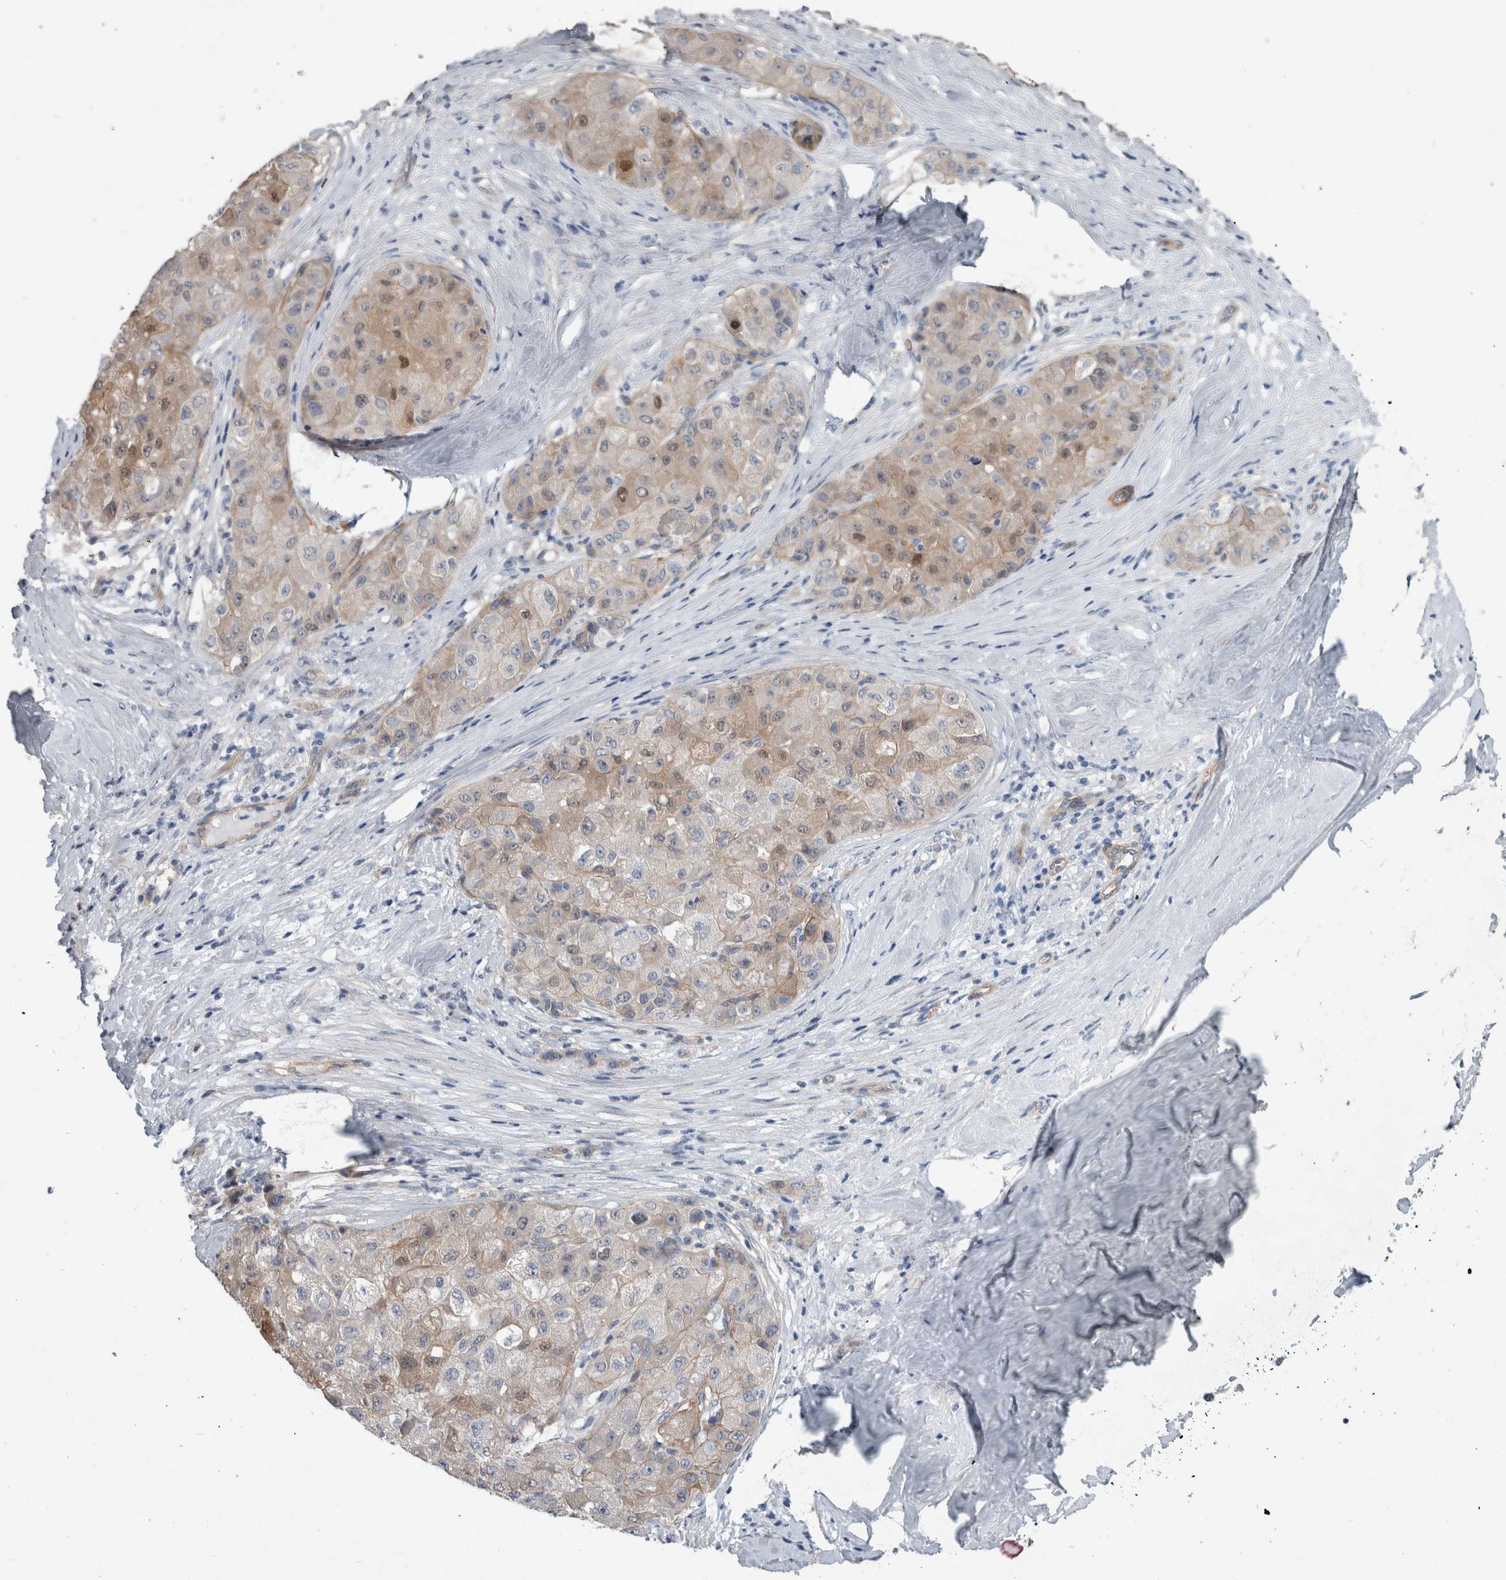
{"staining": {"intensity": "weak", "quantity": ">75%", "location": "cytoplasmic/membranous,nuclear"}, "tissue": "liver cancer", "cell_type": "Tumor cells", "image_type": "cancer", "snomed": [{"axis": "morphology", "description": "Carcinoma, Hepatocellular, NOS"}, {"axis": "topography", "description": "Liver"}], "caption": "DAB immunohistochemical staining of human liver cancer demonstrates weak cytoplasmic/membranous and nuclear protein staining in approximately >75% of tumor cells.", "gene": "BCAM", "patient": {"sex": "male", "age": 80}}